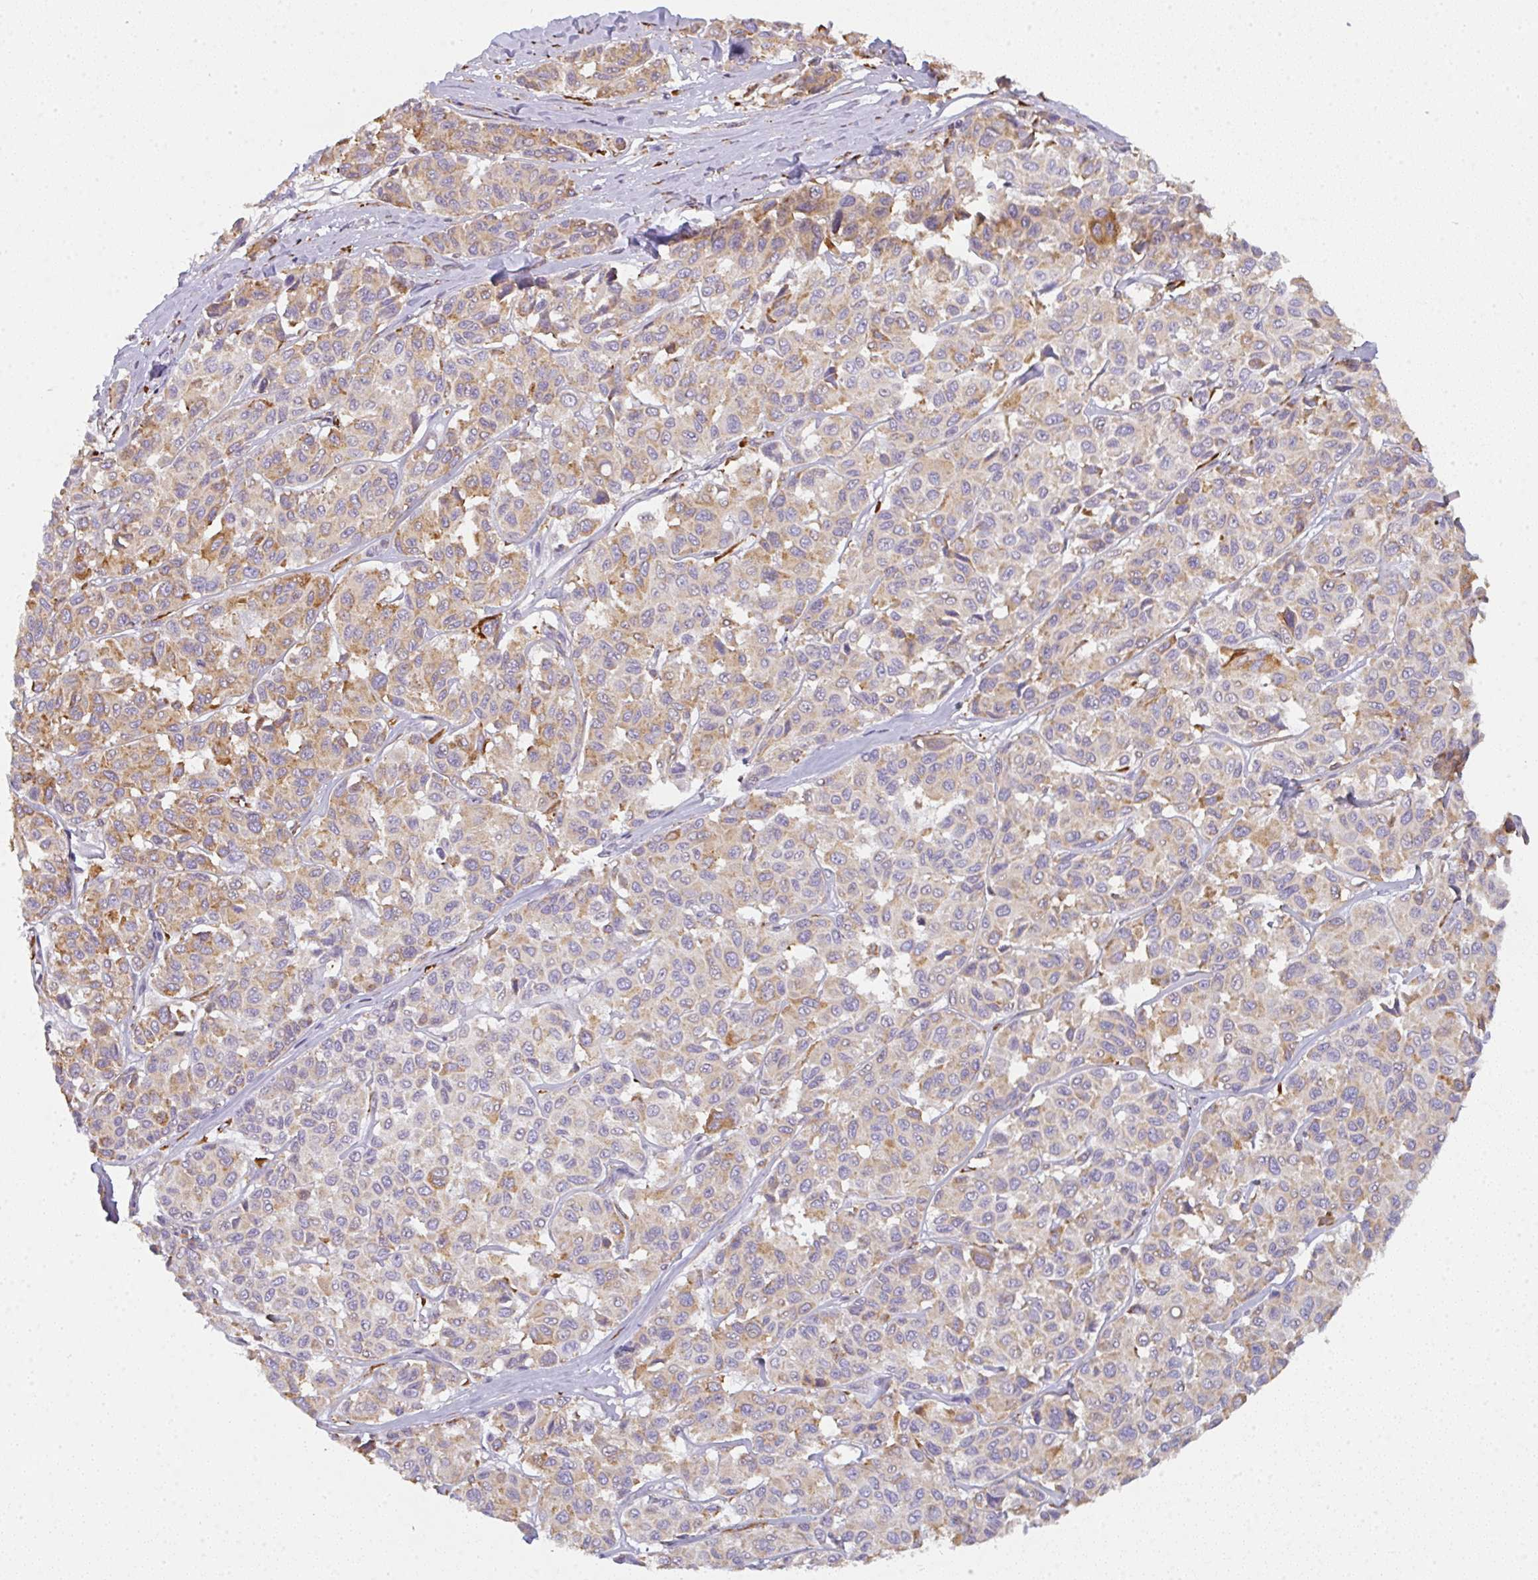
{"staining": {"intensity": "moderate", "quantity": "25%-75%", "location": "cytoplasmic/membranous"}, "tissue": "melanoma", "cell_type": "Tumor cells", "image_type": "cancer", "snomed": [{"axis": "morphology", "description": "Malignant melanoma, NOS"}, {"axis": "topography", "description": "Skin"}], "caption": "A histopathology image showing moderate cytoplasmic/membranous positivity in about 25%-75% of tumor cells in melanoma, as visualized by brown immunohistochemical staining.", "gene": "DOK4", "patient": {"sex": "female", "age": 66}}